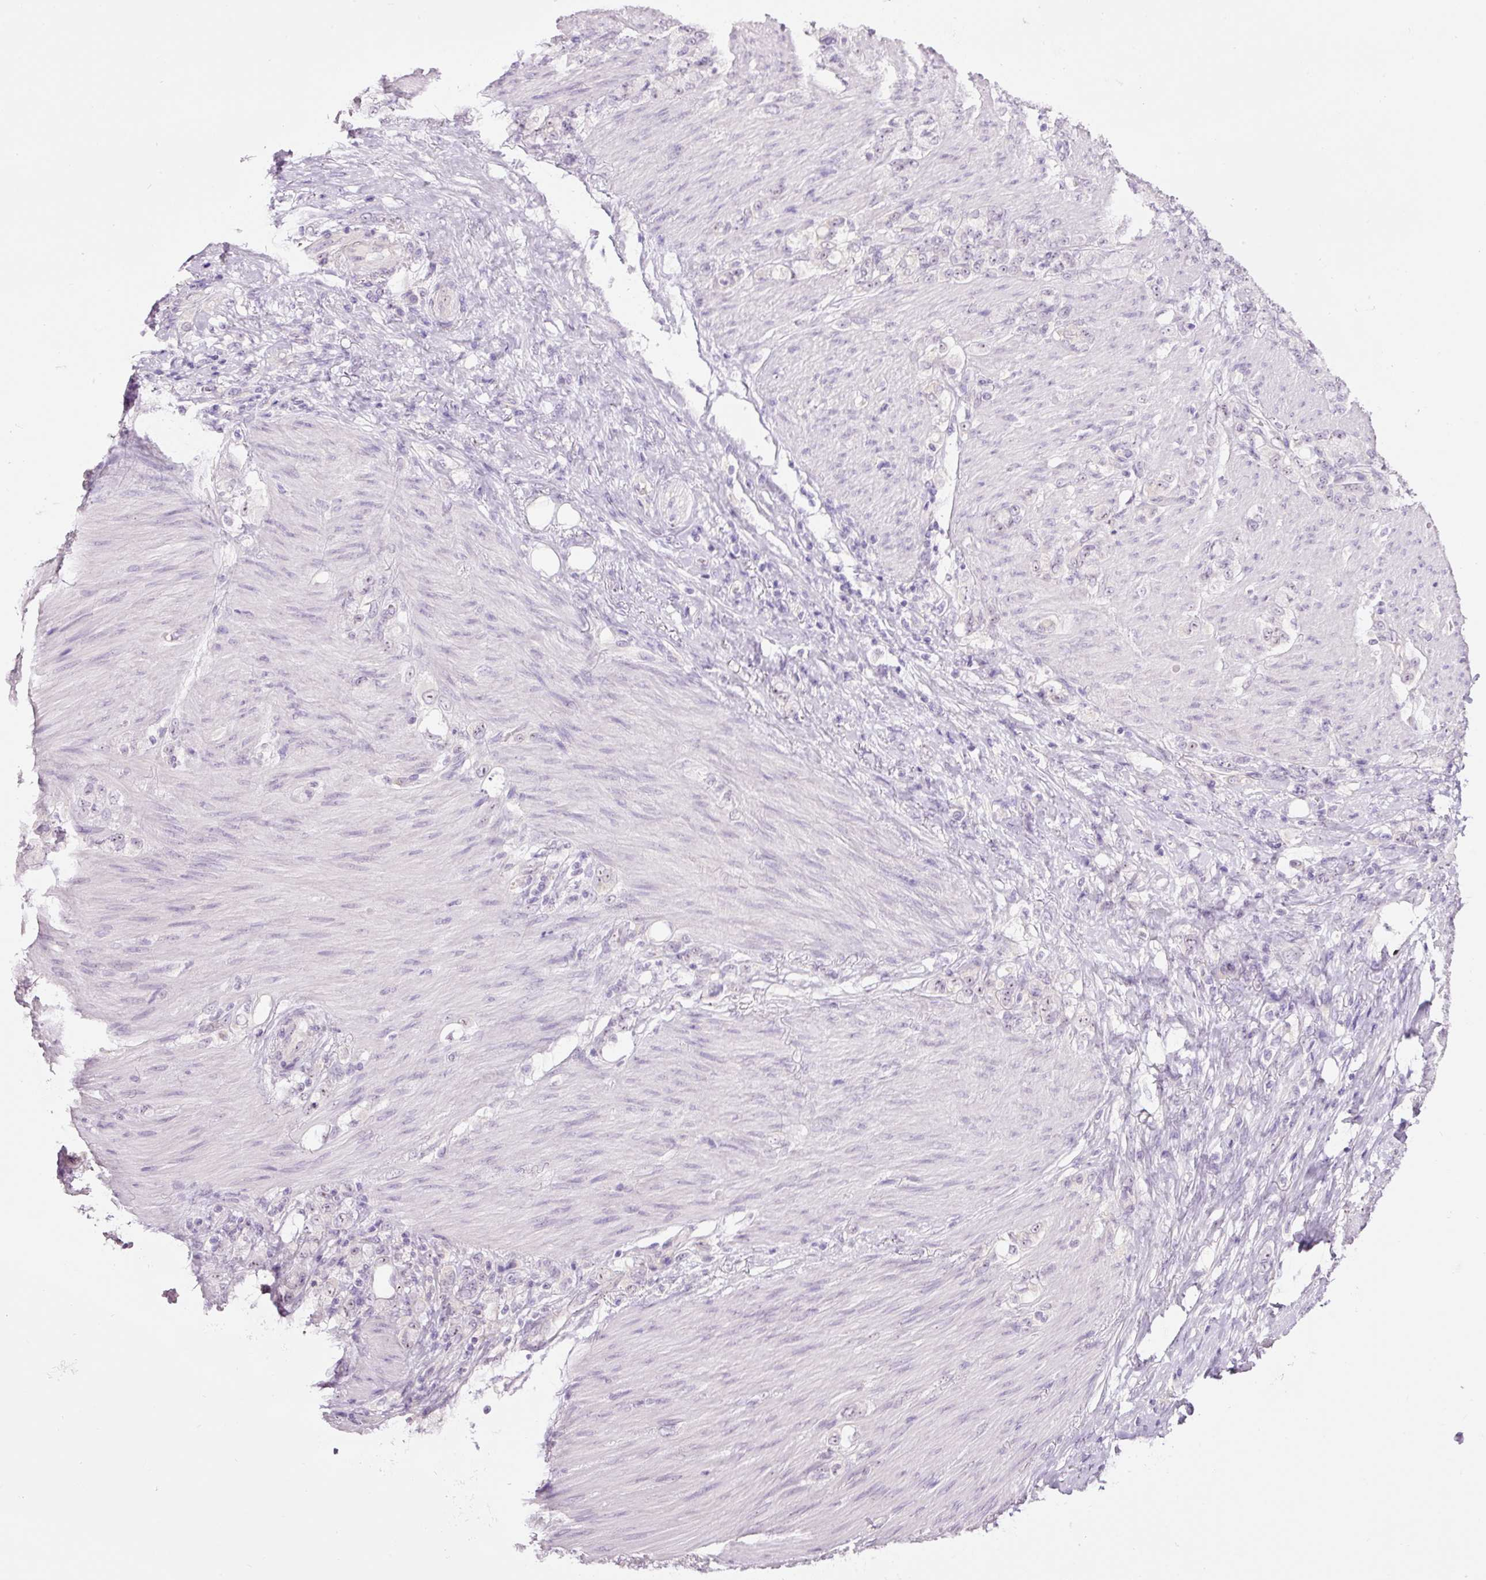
{"staining": {"intensity": "negative", "quantity": "none", "location": "none"}, "tissue": "stomach cancer", "cell_type": "Tumor cells", "image_type": "cancer", "snomed": [{"axis": "morphology", "description": "Normal tissue, NOS"}, {"axis": "morphology", "description": "Adenocarcinoma, NOS"}, {"axis": "topography", "description": "Stomach"}], "caption": "Stomach adenocarcinoma was stained to show a protein in brown. There is no significant positivity in tumor cells.", "gene": "GCG", "patient": {"sex": "female", "age": 79}}